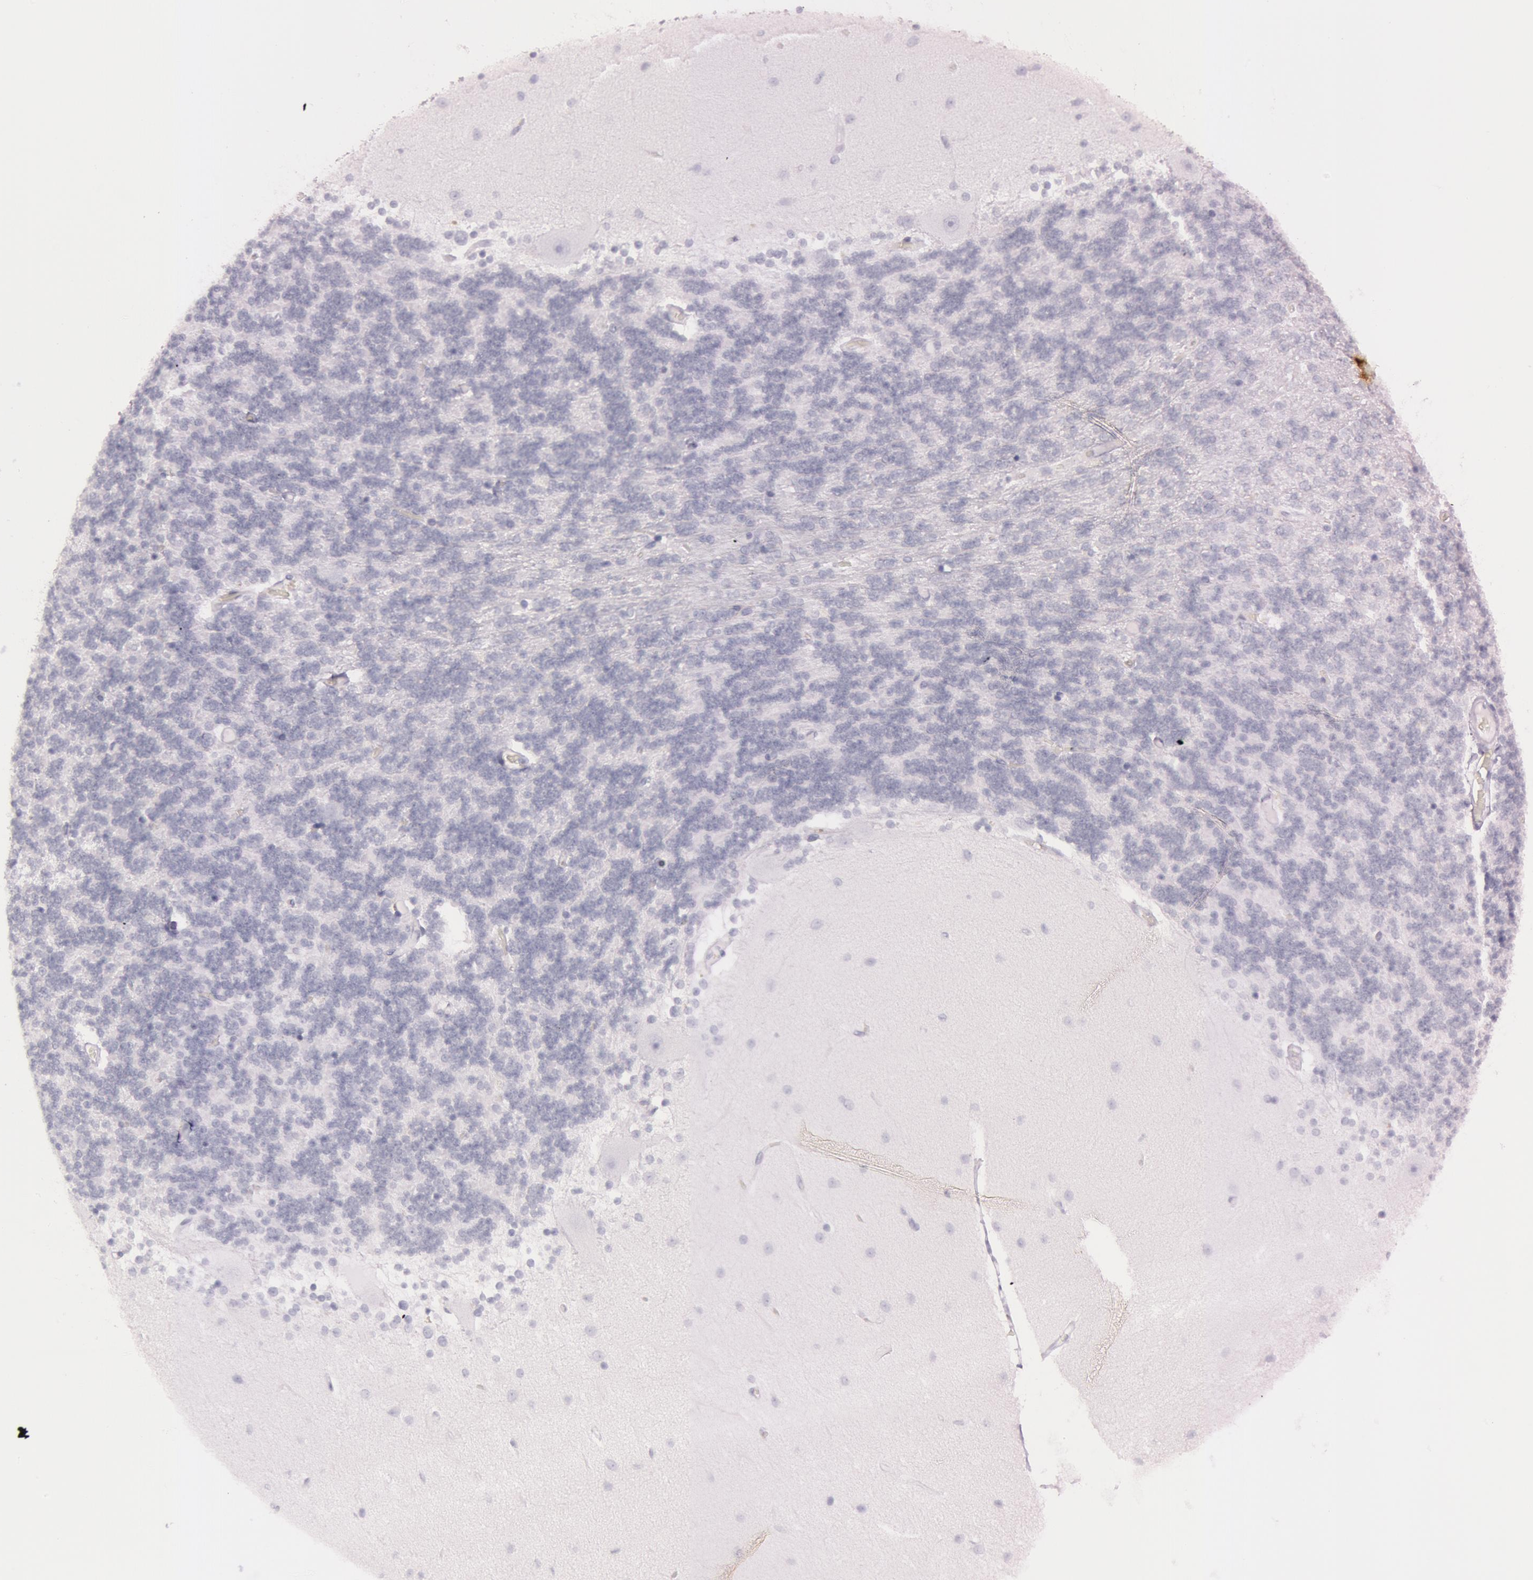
{"staining": {"intensity": "negative", "quantity": "none", "location": "none"}, "tissue": "cerebellum", "cell_type": "Cells in granular layer", "image_type": "normal", "snomed": [{"axis": "morphology", "description": "Normal tissue, NOS"}, {"axis": "topography", "description": "Cerebellum"}], "caption": "Cells in granular layer show no significant protein staining in normal cerebellum. Brightfield microscopy of immunohistochemistry (IHC) stained with DAB (brown) and hematoxylin (blue), captured at high magnification.", "gene": "S100A7", "patient": {"sex": "female", "age": 54}}